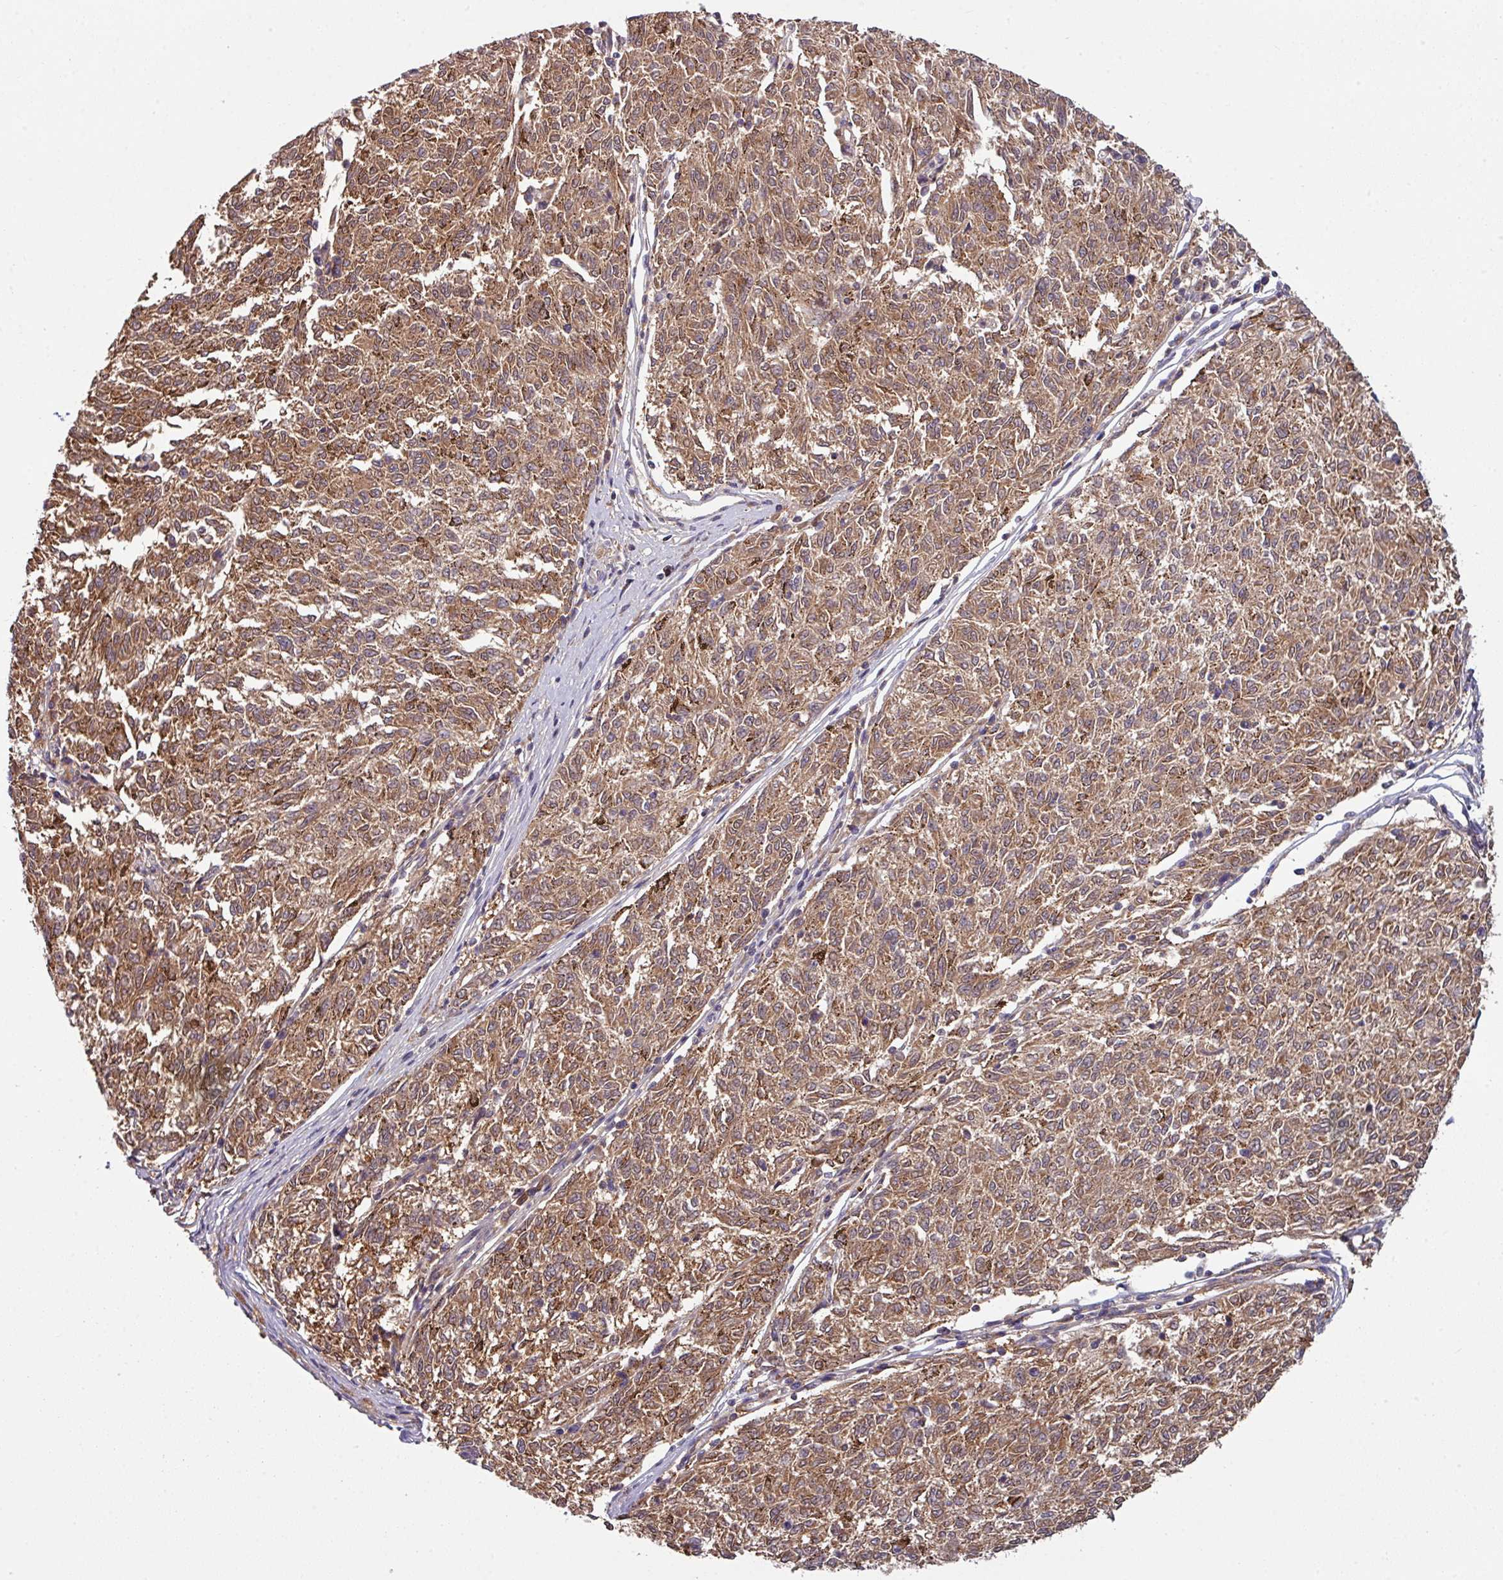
{"staining": {"intensity": "moderate", "quantity": ">75%", "location": "cytoplasmic/membranous"}, "tissue": "melanoma", "cell_type": "Tumor cells", "image_type": "cancer", "snomed": [{"axis": "morphology", "description": "Malignant melanoma, NOS"}, {"axis": "topography", "description": "Skin"}], "caption": "Protein staining of malignant melanoma tissue shows moderate cytoplasmic/membranous positivity in approximately >75% of tumor cells. The staining was performed using DAB (3,3'-diaminobenzidine), with brown indicating positive protein expression. Nuclei are stained blue with hematoxylin.", "gene": "SLAMF6", "patient": {"sex": "female", "age": 72}}